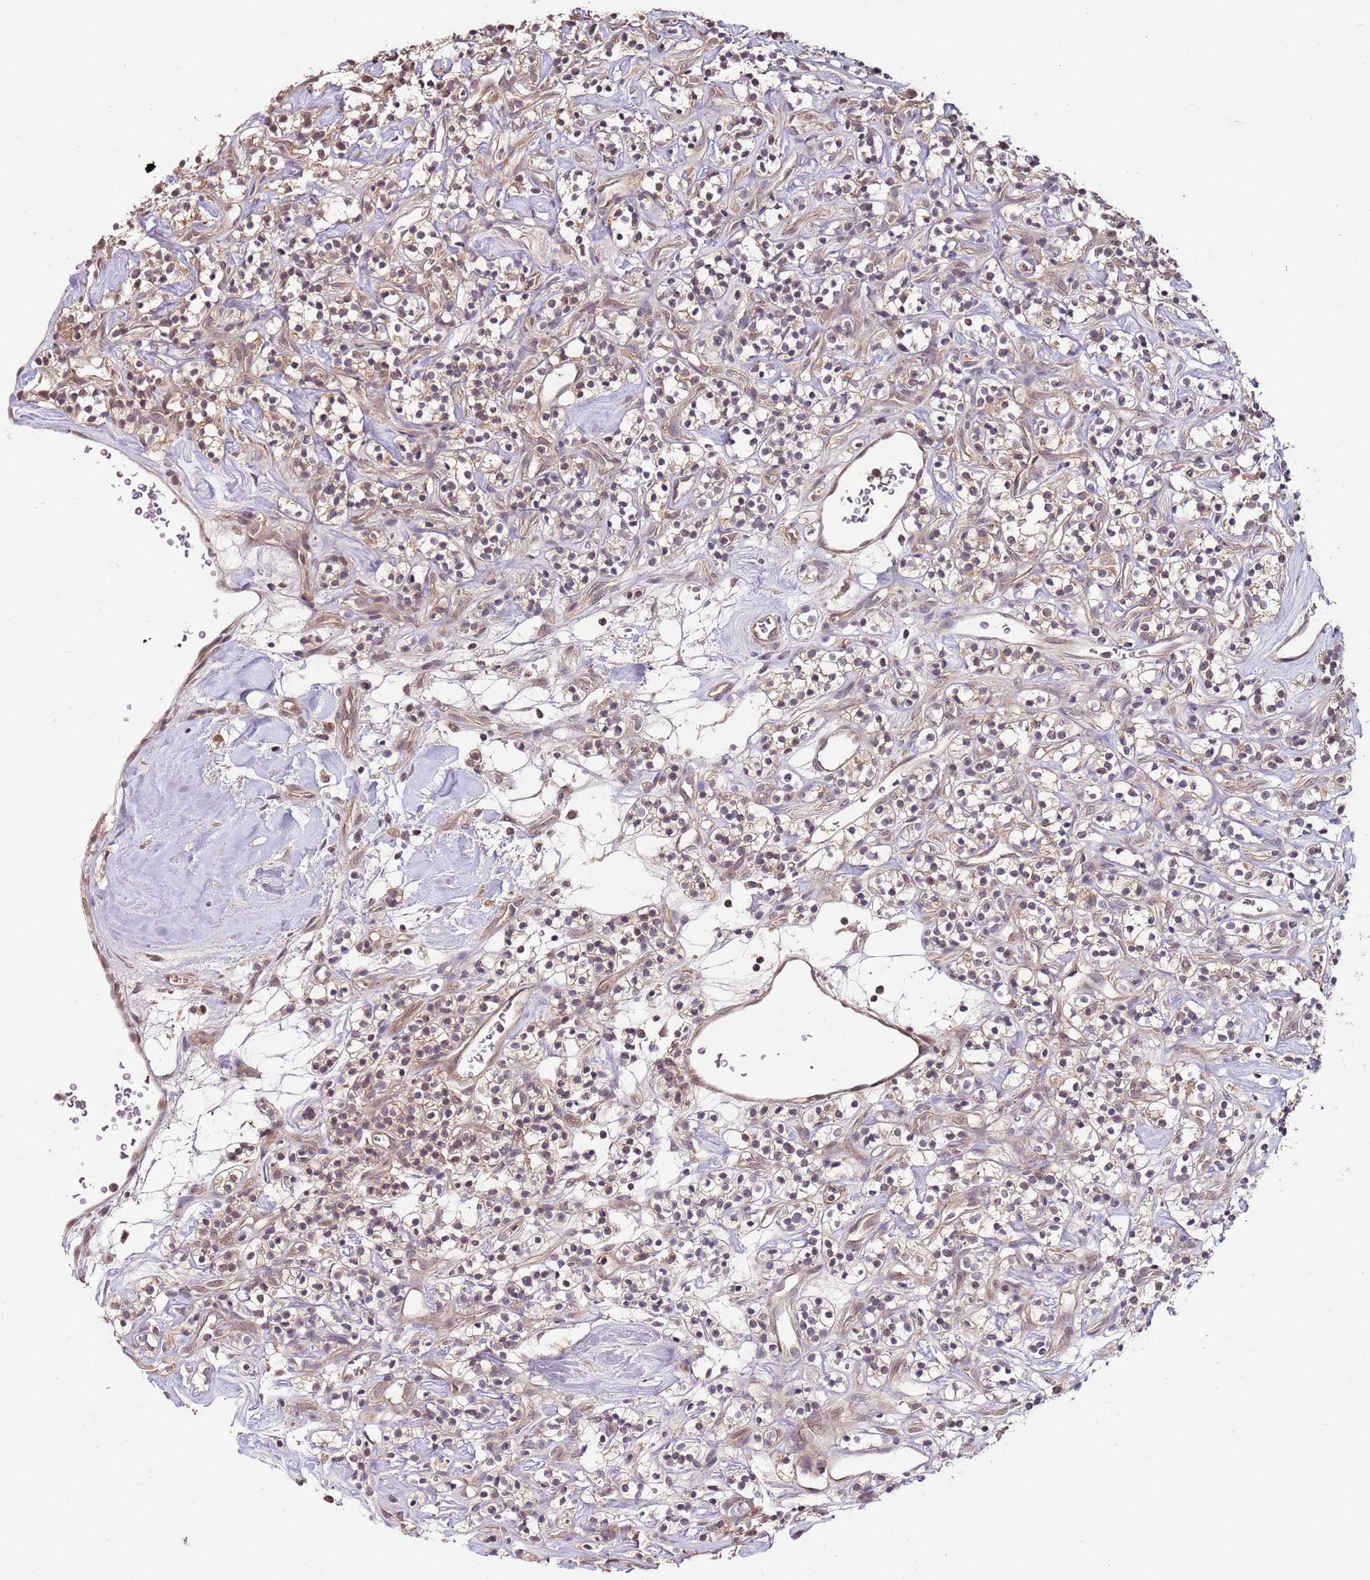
{"staining": {"intensity": "weak", "quantity": "<25%", "location": "cytoplasmic/membranous"}, "tissue": "renal cancer", "cell_type": "Tumor cells", "image_type": "cancer", "snomed": [{"axis": "morphology", "description": "Adenocarcinoma, NOS"}, {"axis": "topography", "description": "Kidney"}], "caption": "An IHC histopathology image of renal adenocarcinoma is shown. There is no staining in tumor cells of renal adenocarcinoma.", "gene": "LIN37", "patient": {"sex": "male", "age": 77}}